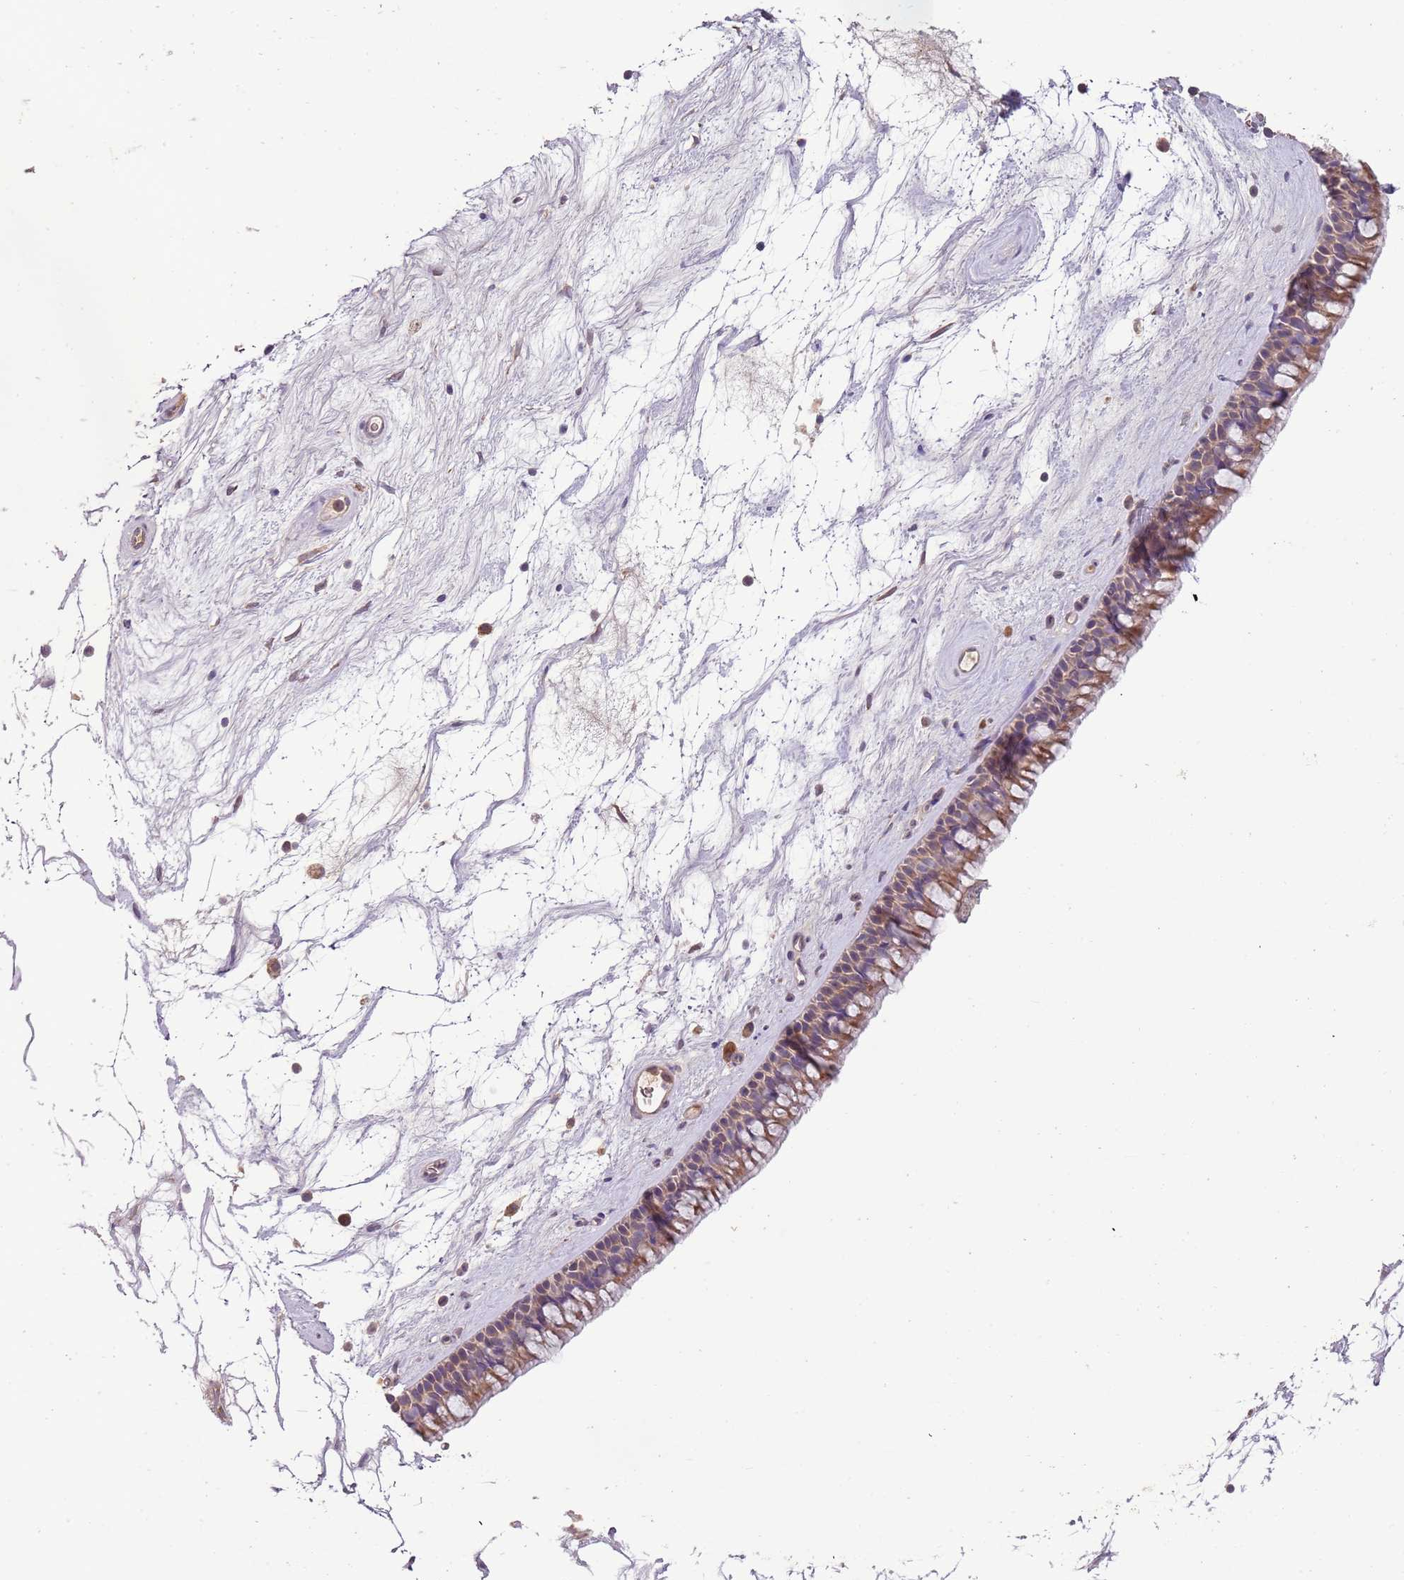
{"staining": {"intensity": "moderate", "quantity": ">75%", "location": "cytoplasmic/membranous"}, "tissue": "nasopharynx", "cell_type": "Respiratory epithelial cells", "image_type": "normal", "snomed": [{"axis": "morphology", "description": "Normal tissue, NOS"}, {"axis": "topography", "description": "Nasopharynx"}], "caption": "A high-resolution histopathology image shows immunohistochemistry staining of benign nasopharynx, which shows moderate cytoplasmic/membranous staining in approximately >75% of respiratory epithelial cells.", "gene": "FECH", "patient": {"sex": "male", "age": 64}}